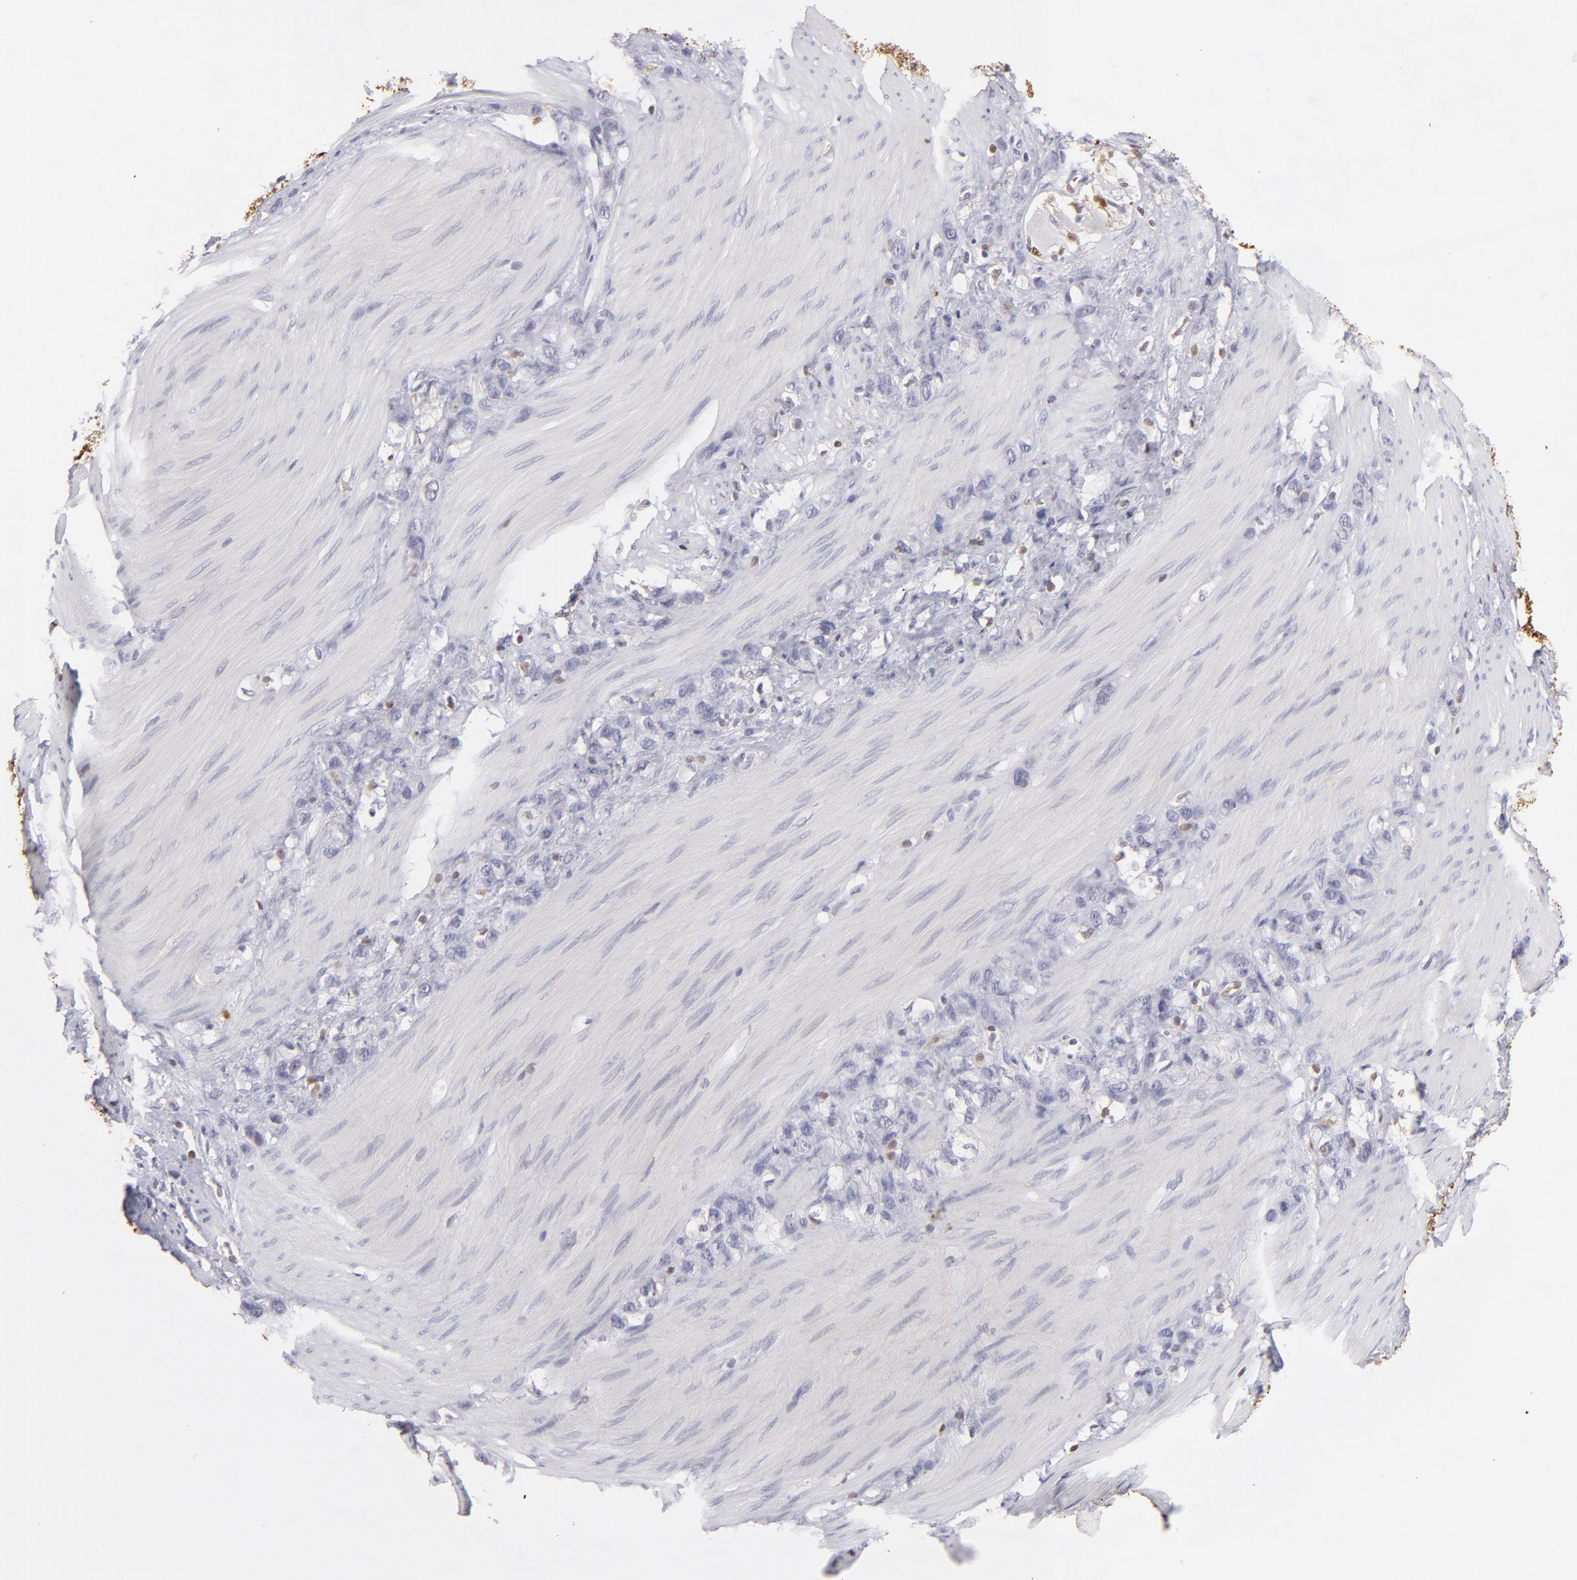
{"staining": {"intensity": "negative", "quantity": "none", "location": "none"}, "tissue": "stomach cancer", "cell_type": "Tumor cells", "image_type": "cancer", "snomed": [{"axis": "morphology", "description": "Normal tissue, NOS"}, {"axis": "morphology", "description": "Adenocarcinoma, NOS"}, {"axis": "morphology", "description": "Adenocarcinoma, High grade"}, {"axis": "topography", "description": "Stomach, upper"}, {"axis": "topography", "description": "Stomach"}], "caption": "Immunohistochemical staining of stomach cancer reveals no significant staining in tumor cells.", "gene": "S100A2", "patient": {"sex": "female", "age": 65}}